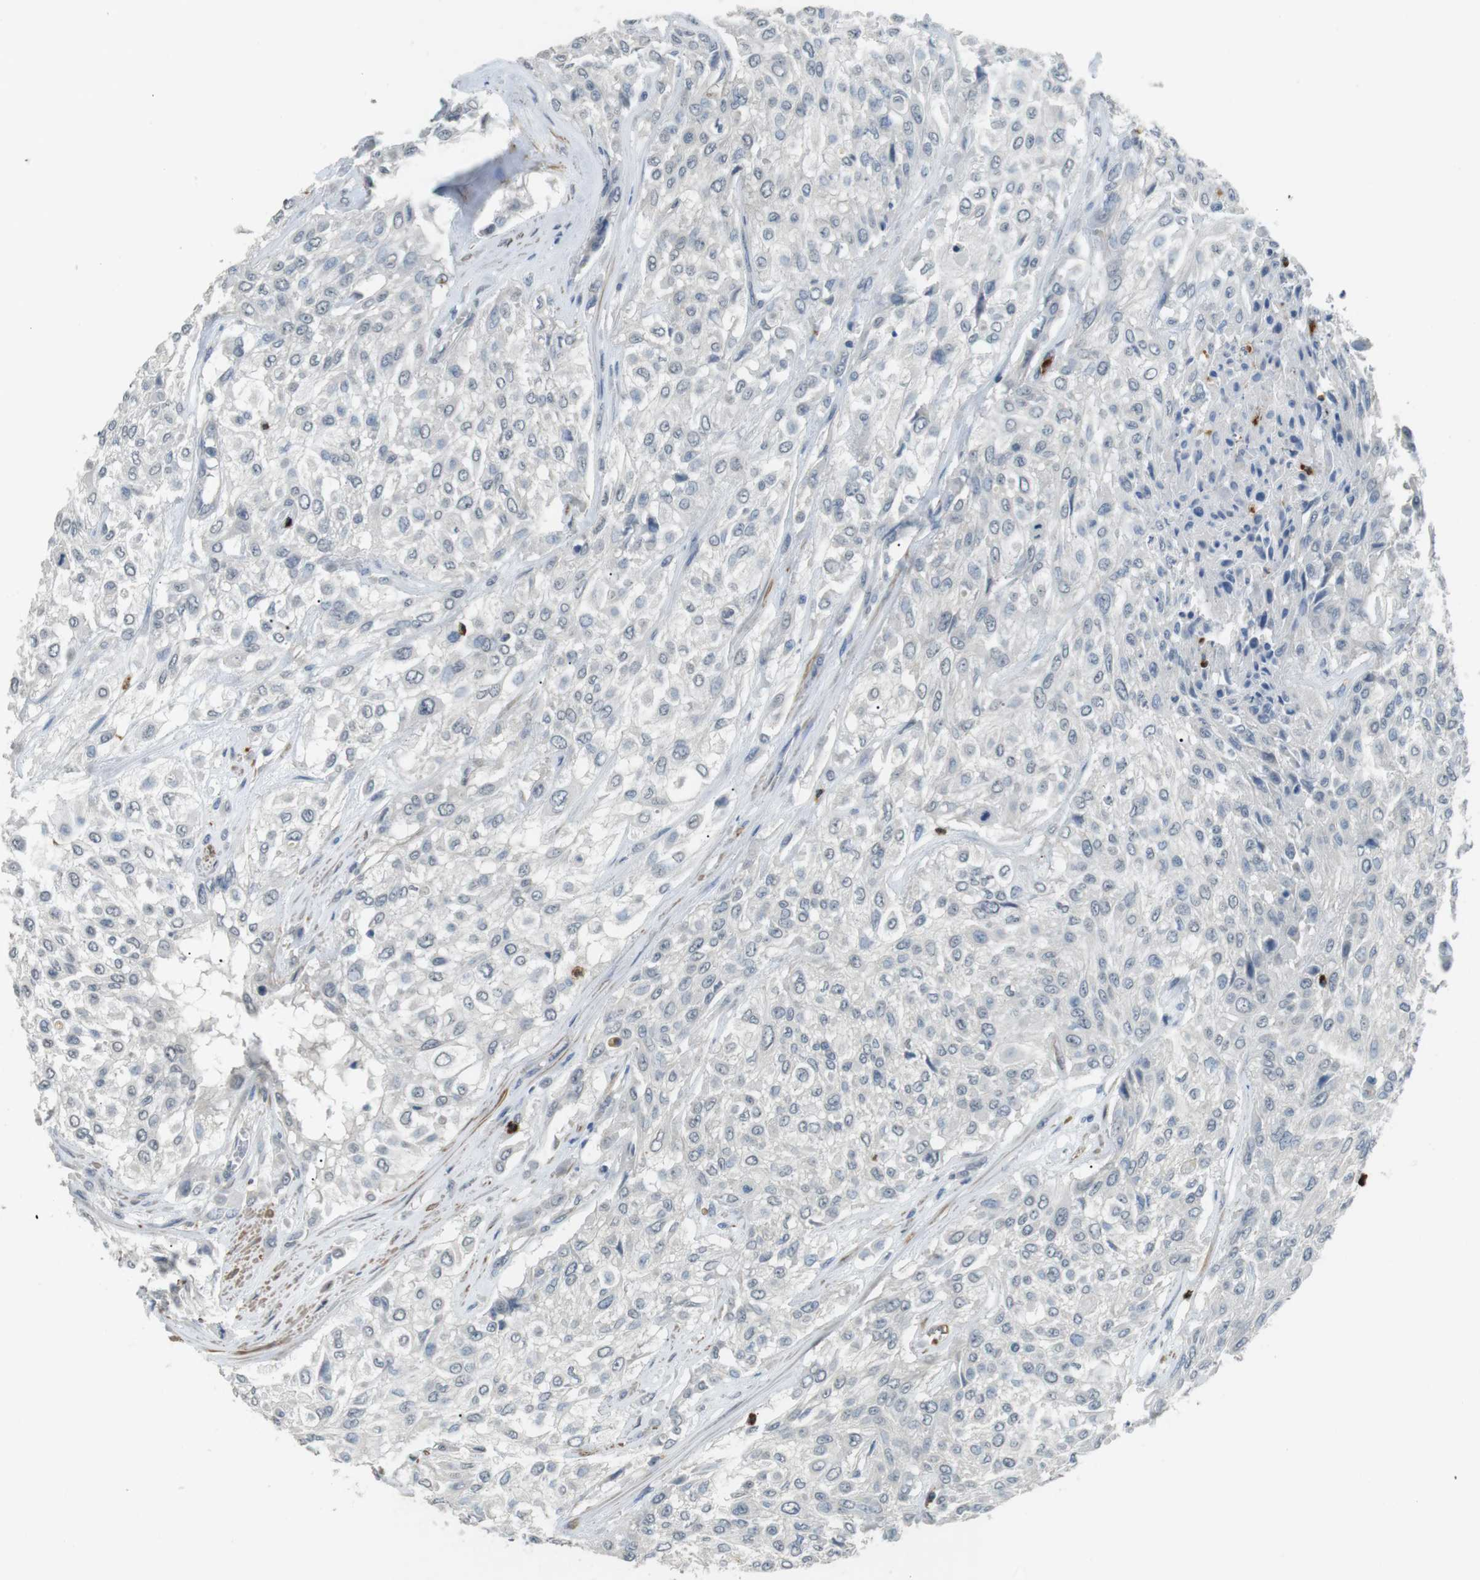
{"staining": {"intensity": "negative", "quantity": "none", "location": "none"}, "tissue": "urothelial cancer", "cell_type": "Tumor cells", "image_type": "cancer", "snomed": [{"axis": "morphology", "description": "Urothelial carcinoma, High grade"}, {"axis": "topography", "description": "Urinary bladder"}], "caption": "The photomicrograph reveals no significant expression in tumor cells of urothelial cancer.", "gene": "GZMM", "patient": {"sex": "male", "age": 57}}